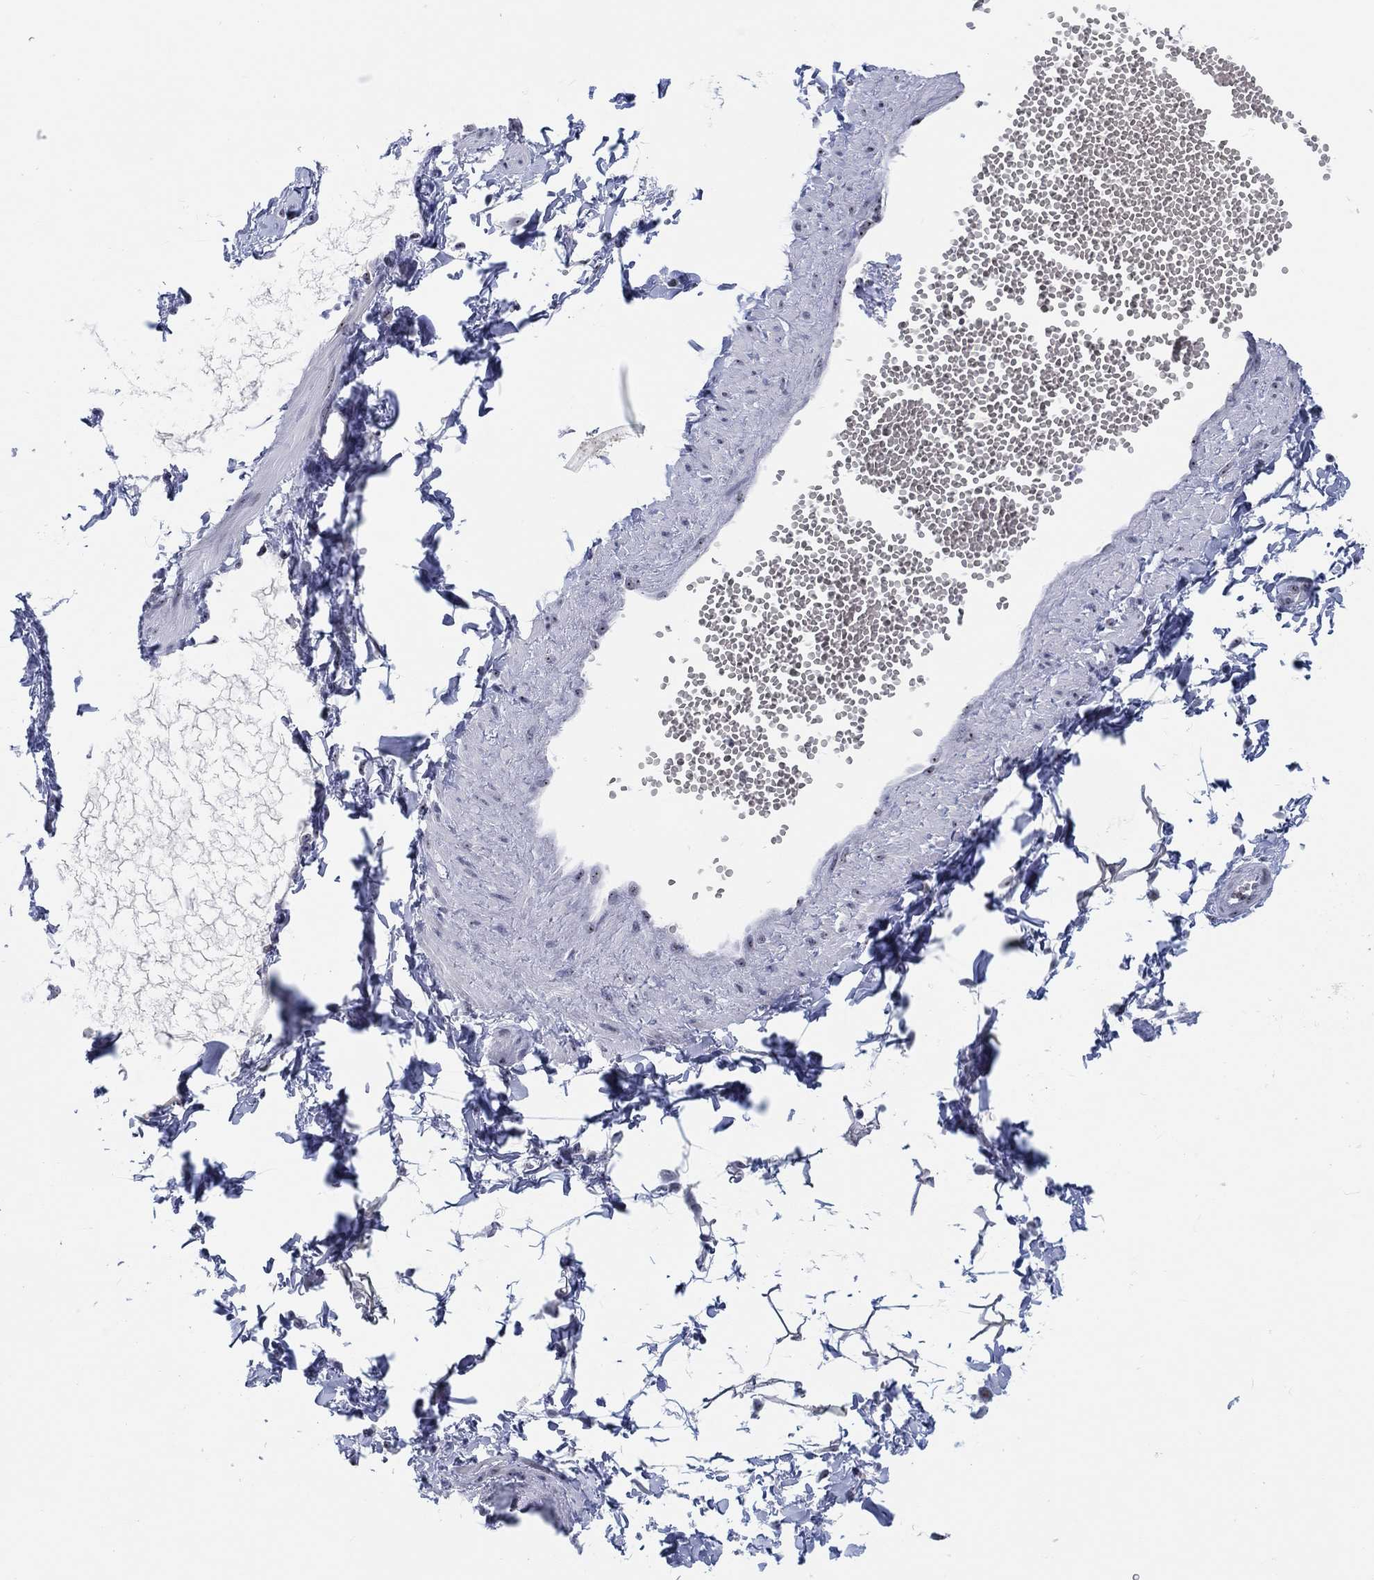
{"staining": {"intensity": "negative", "quantity": "none", "location": "none"}, "tissue": "adipose tissue", "cell_type": "Adipocytes", "image_type": "normal", "snomed": [{"axis": "morphology", "description": "Normal tissue, NOS"}, {"axis": "topography", "description": "Smooth muscle"}, {"axis": "topography", "description": "Peripheral nerve tissue"}], "caption": "Photomicrograph shows no significant protein expression in adipocytes of unremarkable adipose tissue.", "gene": "MAPK8IP1", "patient": {"sex": "male", "age": 22}}